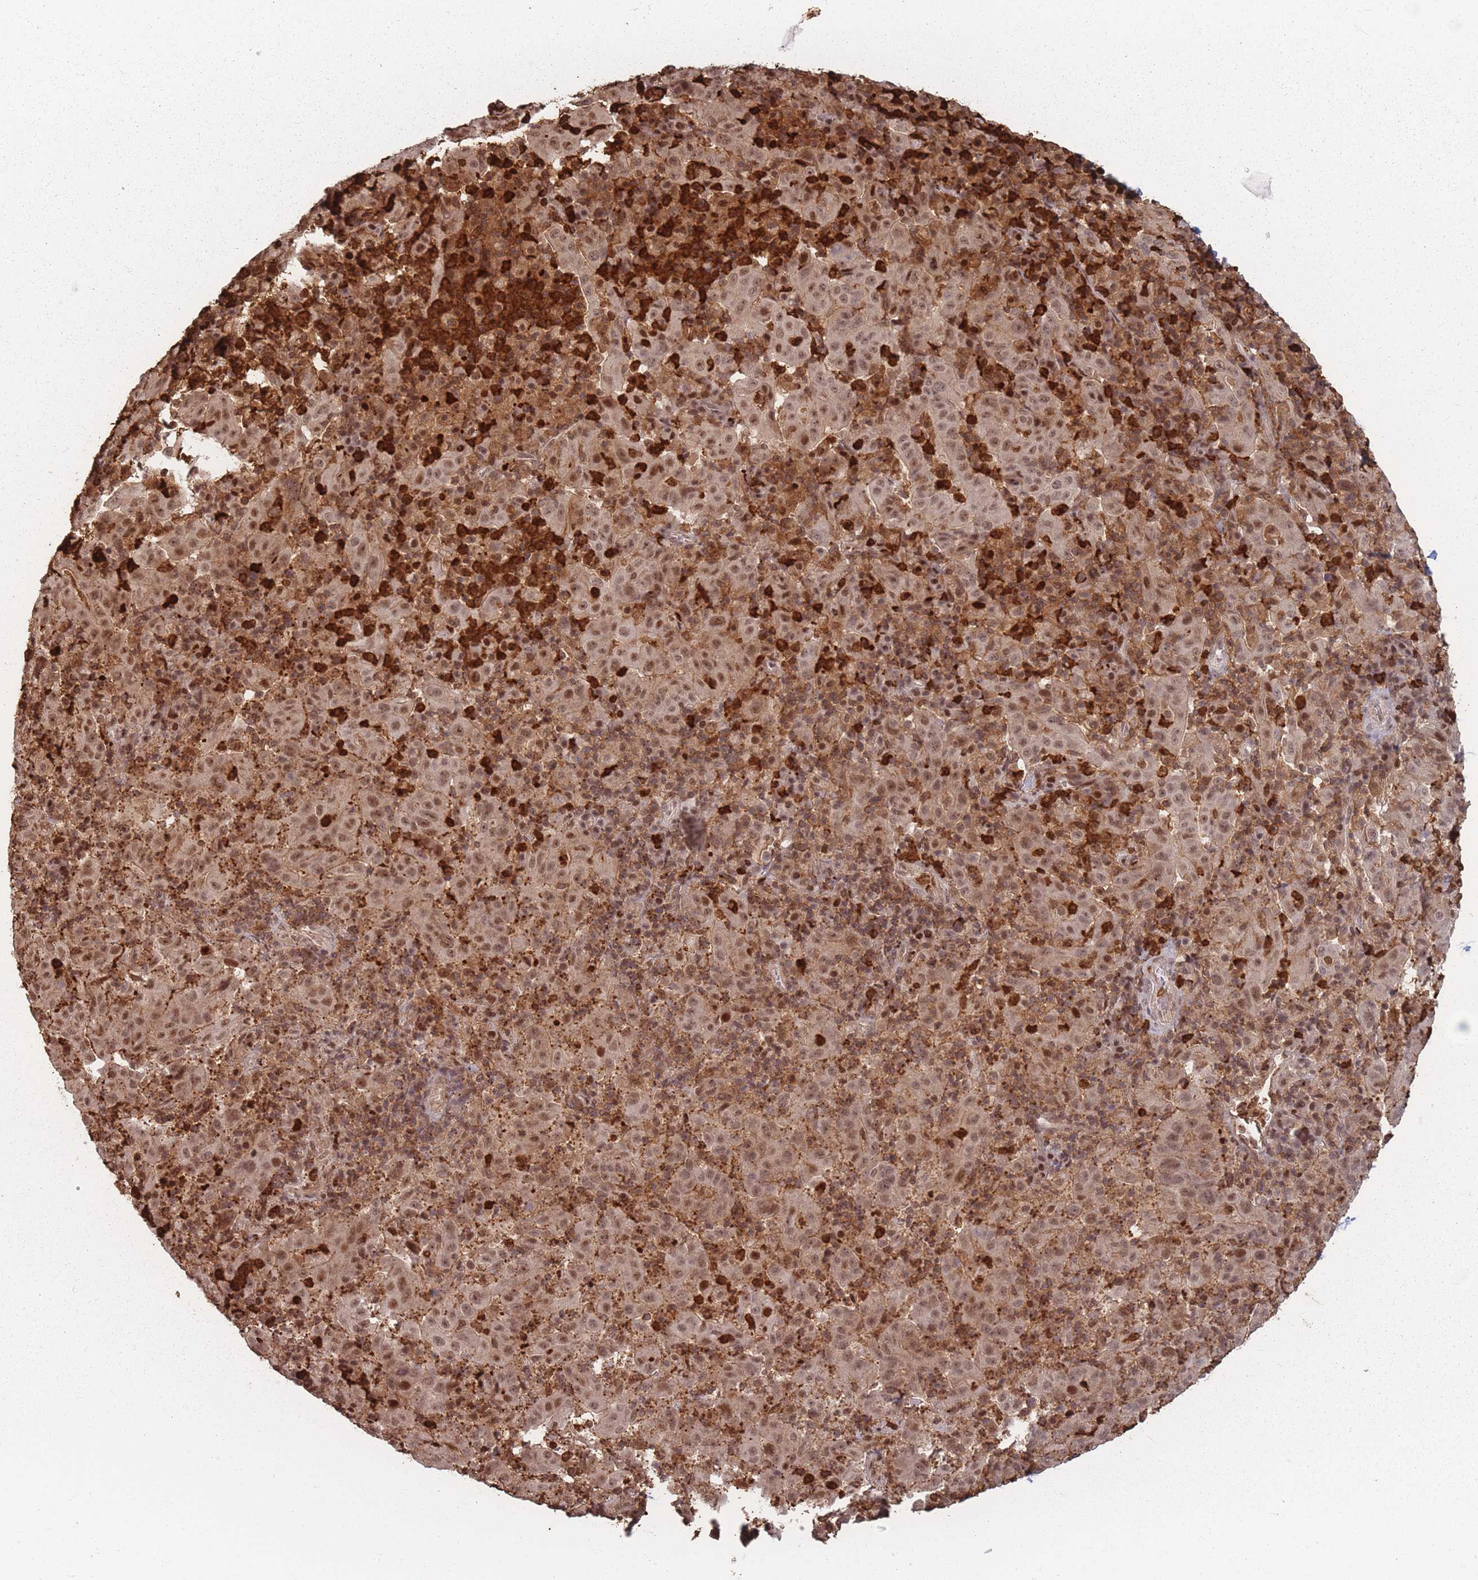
{"staining": {"intensity": "moderate", "quantity": ">75%", "location": "nuclear"}, "tissue": "pancreatic cancer", "cell_type": "Tumor cells", "image_type": "cancer", "snomed": [{"axis": "morphology", "description": "Adenocarcinoma, NOS"}, {"axis": "topography", "description": "Pancreas"}], "caption": "High-power microscopy captured an immunohistochemistry (IHC) image of adenocarcinoma (pancreatic), revealing moderate nuclear positivity in about >75% of tumor cells.", "gene": "WDR55", "patient": {"sex": "male", "age": 63}}